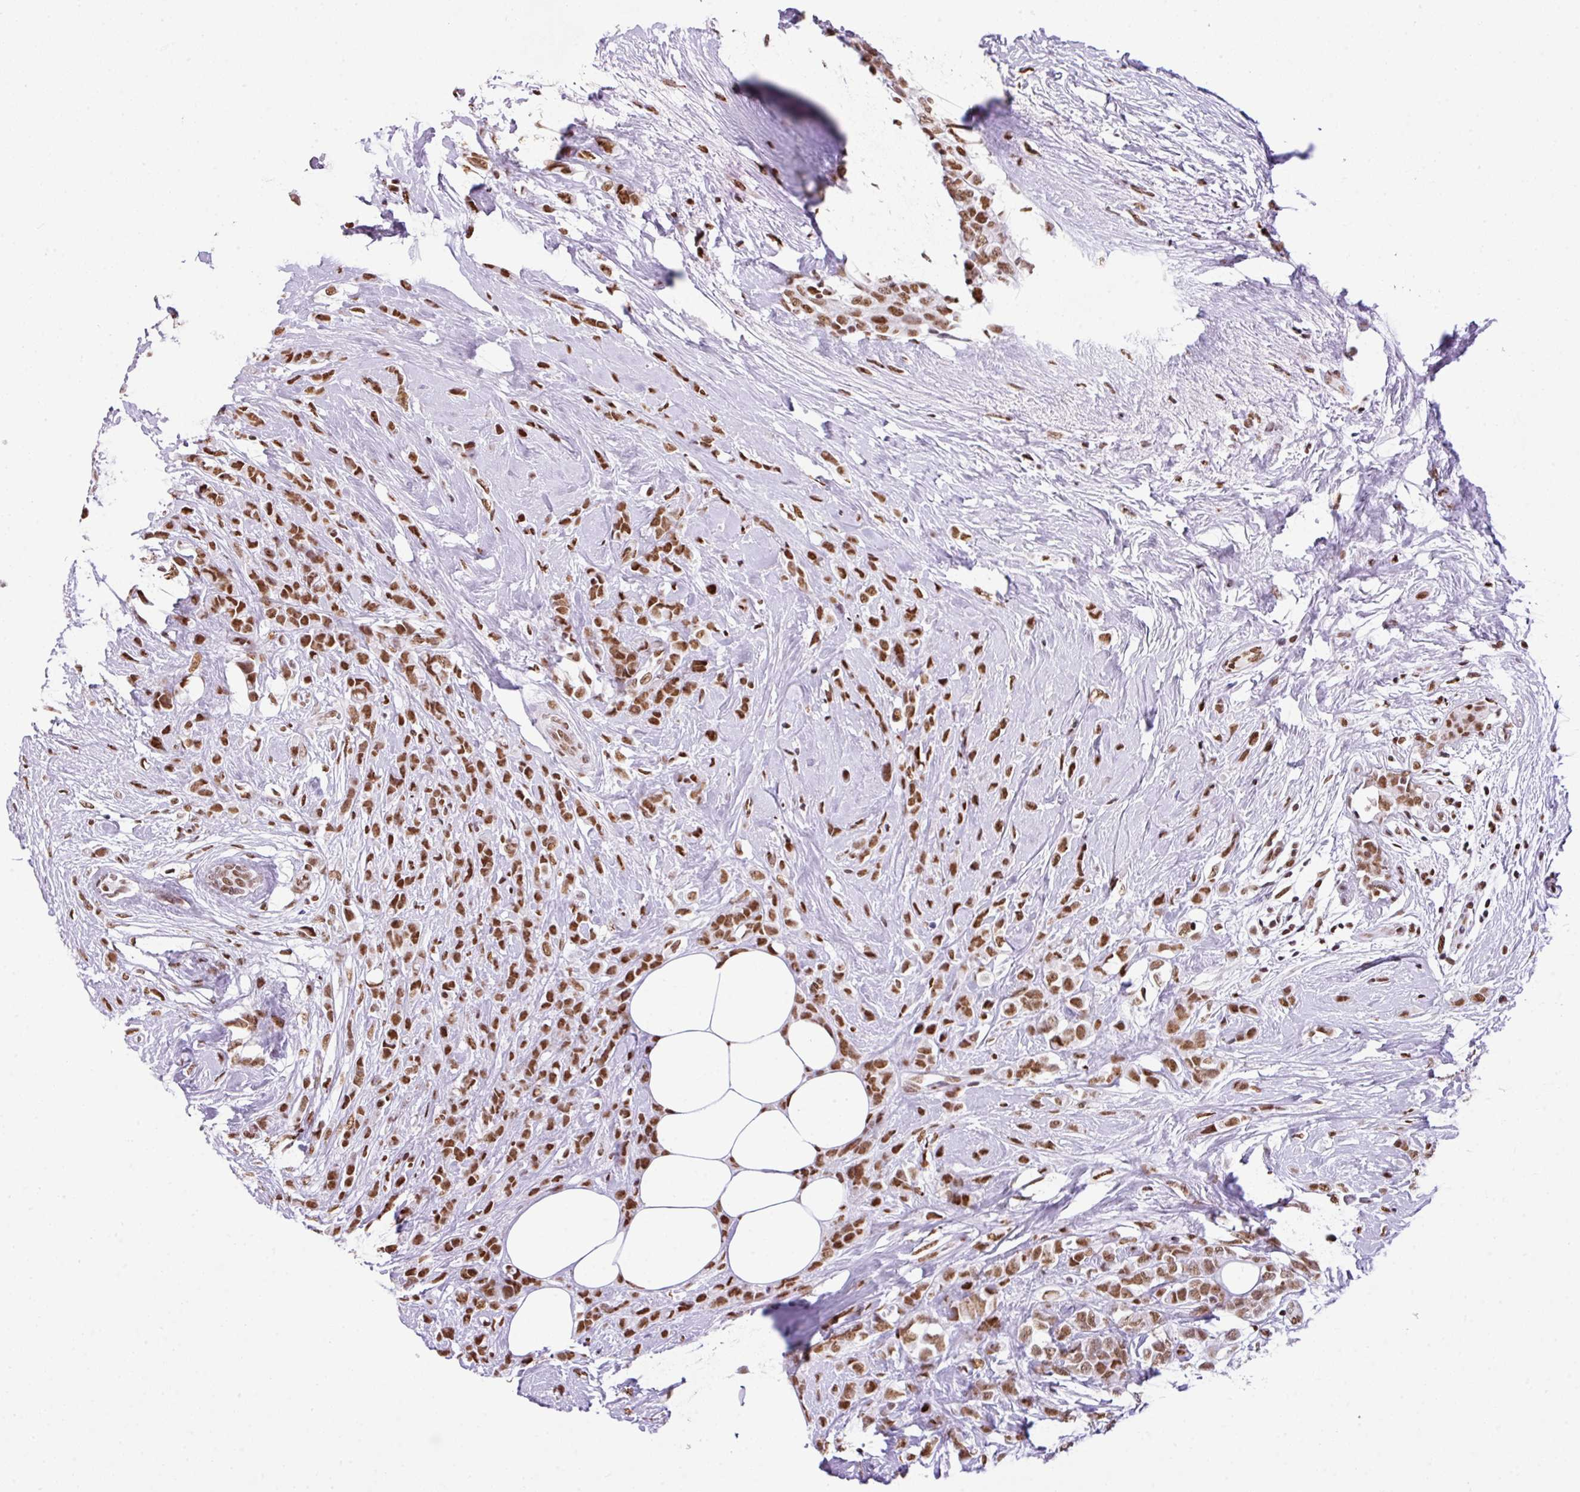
{"staining": {"intensity": "moderate", "quantity": ">75%", "location": "nuclear"}, "tissue": "breast cancer", "cell_type": "Tumor cells", "image_type": "cancer", "snomed": [{"axis": "morphology", "description": "Duct carcinoma"}, {"axis": "topography", "description": "Breast"}], "caption": "The immunohistochemical stain highlights moderate nuclear expression in tumor cells of breast cancer (infiltrating ductal carcinoma) tissue.", "gene": "RARG", "patient": {"sex": "female", "age": 80}}